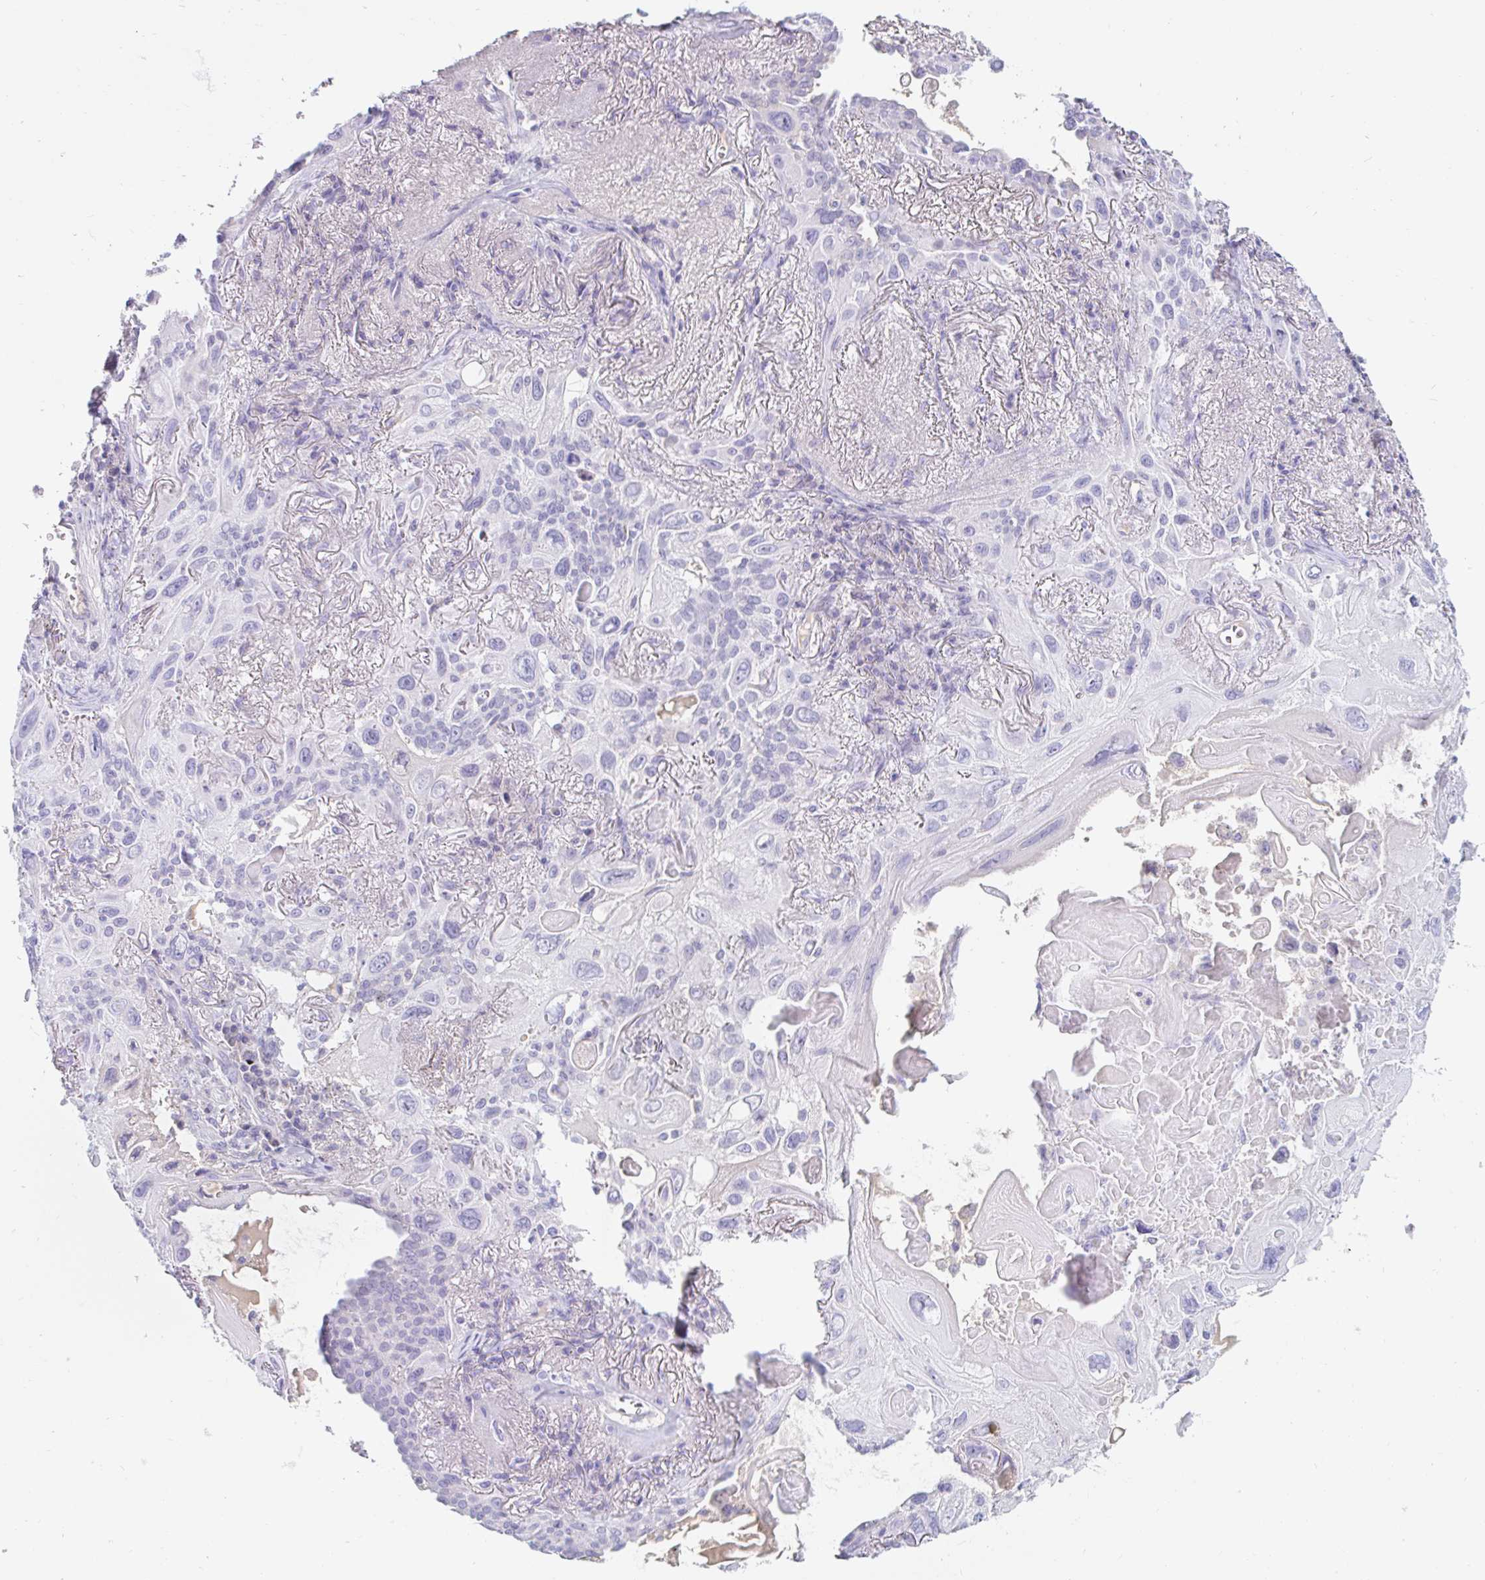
{"staining": {"intensity": "negative", "quantity": "none", "location": "none"}, "tissue": "lung cancer", "cell_type": "Tumor cells", "image_type": "cancer", "snomed": [{"axis": "morphology", "description": "Squamous cell carcinoma, NOS"}, {"axis": "topography", "description": "Lung"}], "caption": "IHC histopathology image of human squamous cell carcinoma (lung) stained for a protein (brown), which demonstrates no staining in tumor cells.", "gene": "TEX44", "patient": {"sex": "male", "age": 79}}